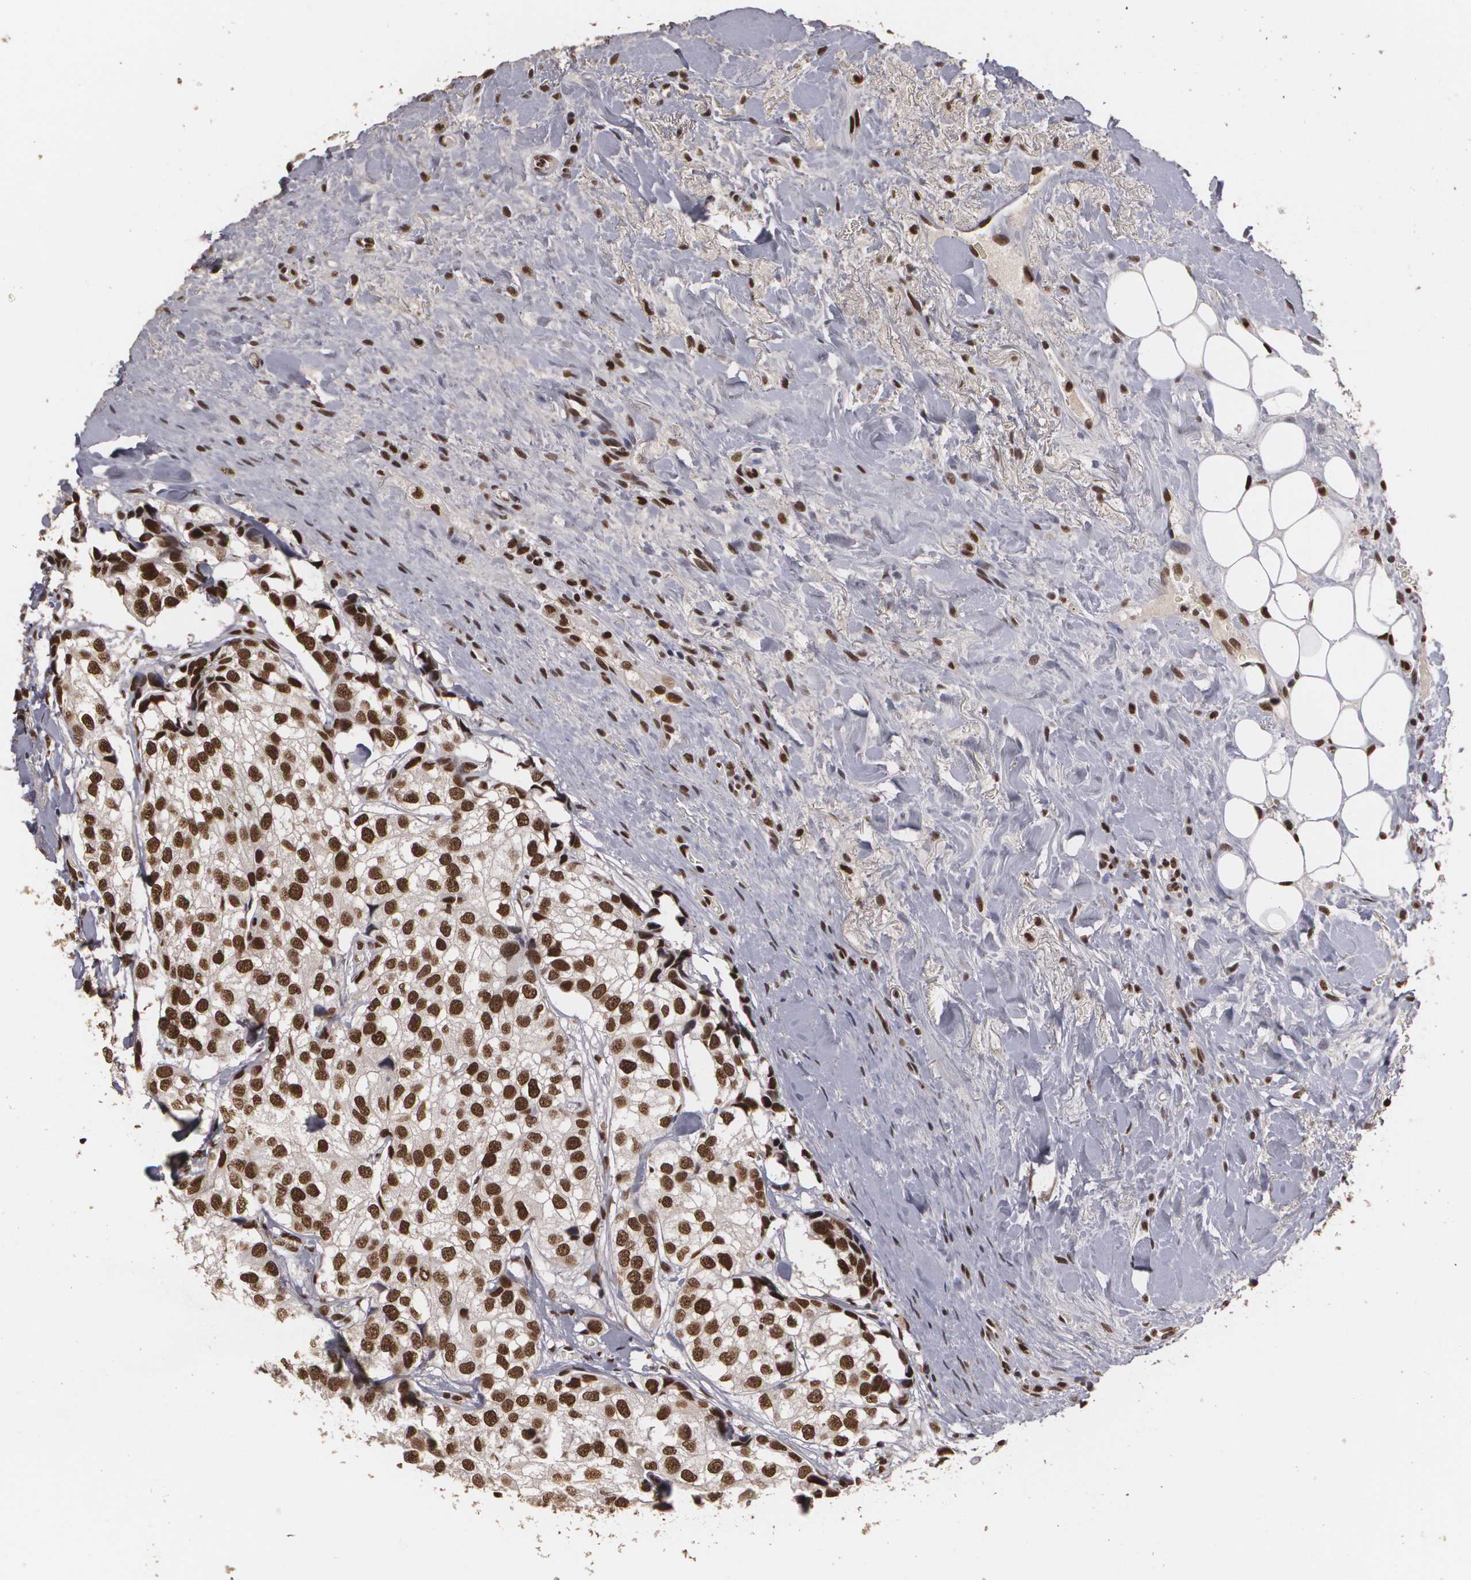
{"staining": {"intensity": "strong", "quantity": ">75%", "location": "cytoplasmic/membranous,nuclear"}, "tissue": "breast cancer", "cell_type": "Tumor cells", "image_type": "cancer", "snomed": [{"axis": "morphology", "description": "Duct carcinoma"}, {"axis": "topography", "description": "Breast"}], "caption": "This micrograph demonstrates immunohistochemistry staining of infiltrating ductal carcinoma (breast), with high strong cytoplasmic/membranous and nuclear positivity in approximately >75% of tumor cells.", "gene": "RCOR1", "patient": {"sex": "female", "age": 68}}